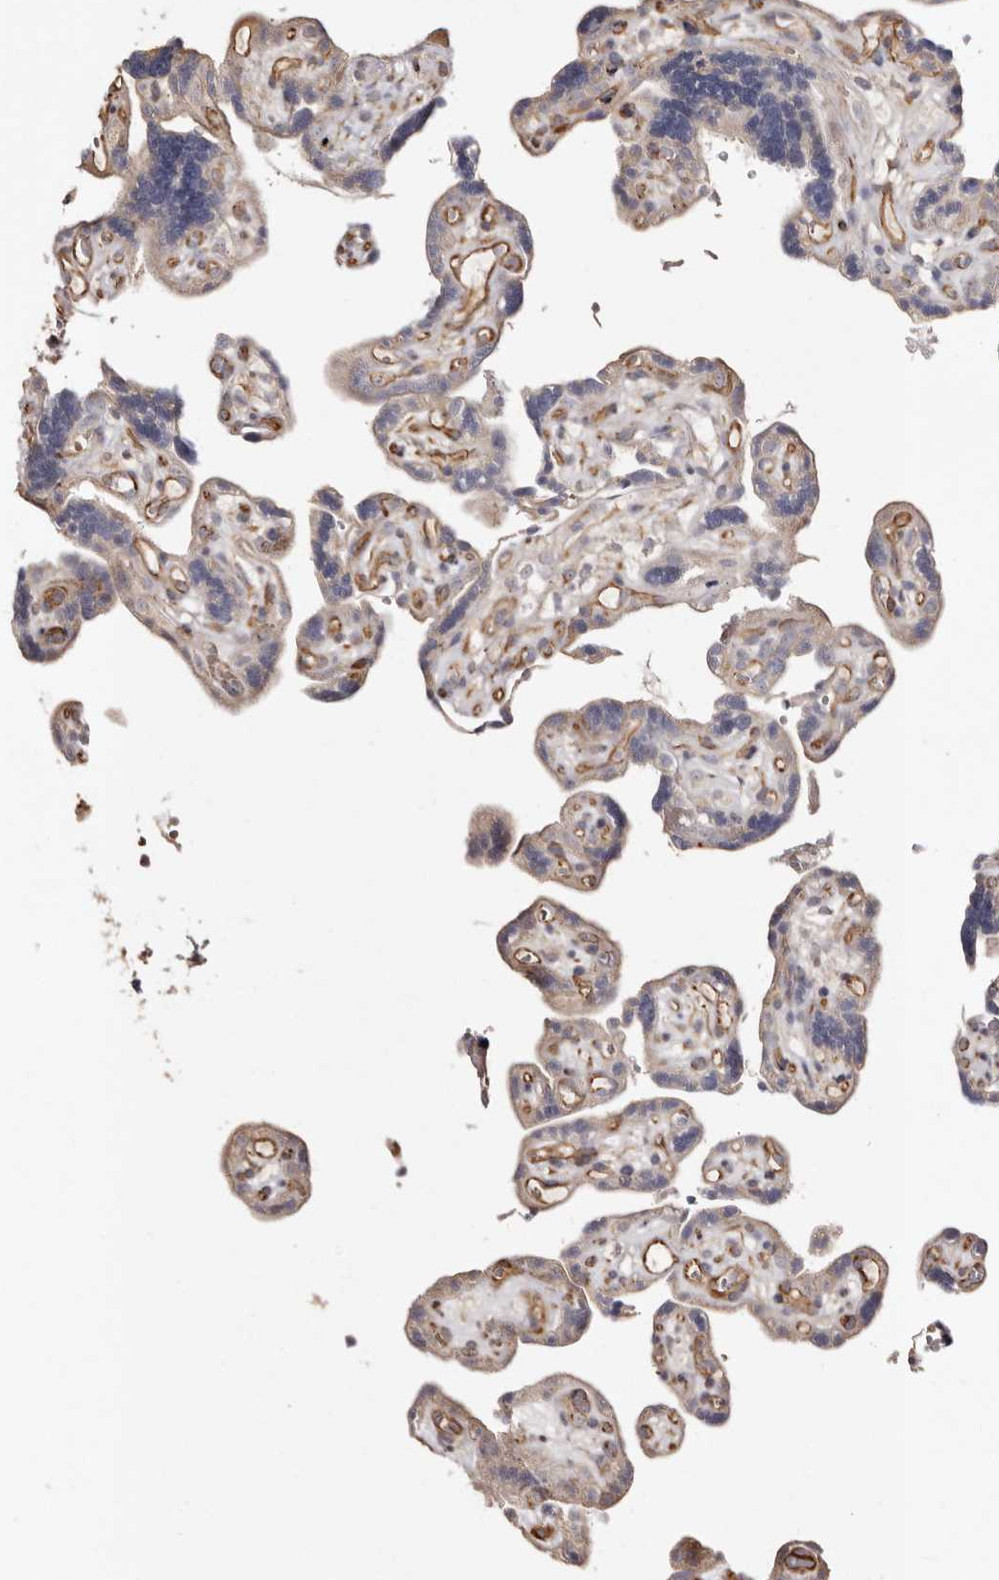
{"staining": {"intensity": "weak", "quantity": ">75%", "location": "cytoplasmic/membranous"}, "tissue": "placenta", "cell_type": "Decidual cells", "image_type": "normal", "snomed": [{"axis": "morphology", "description": "Normal tissue, NOS"}, {"axis": "topography", "description": "Placenta"}], "caption": "Placenta stained for a protein (brown) exhibits weak cytoplasmic/membranous positive expression in about >75% of decidual cells.", "gene": "MACC1", "patient": {"sex": "female", "age": 30}}